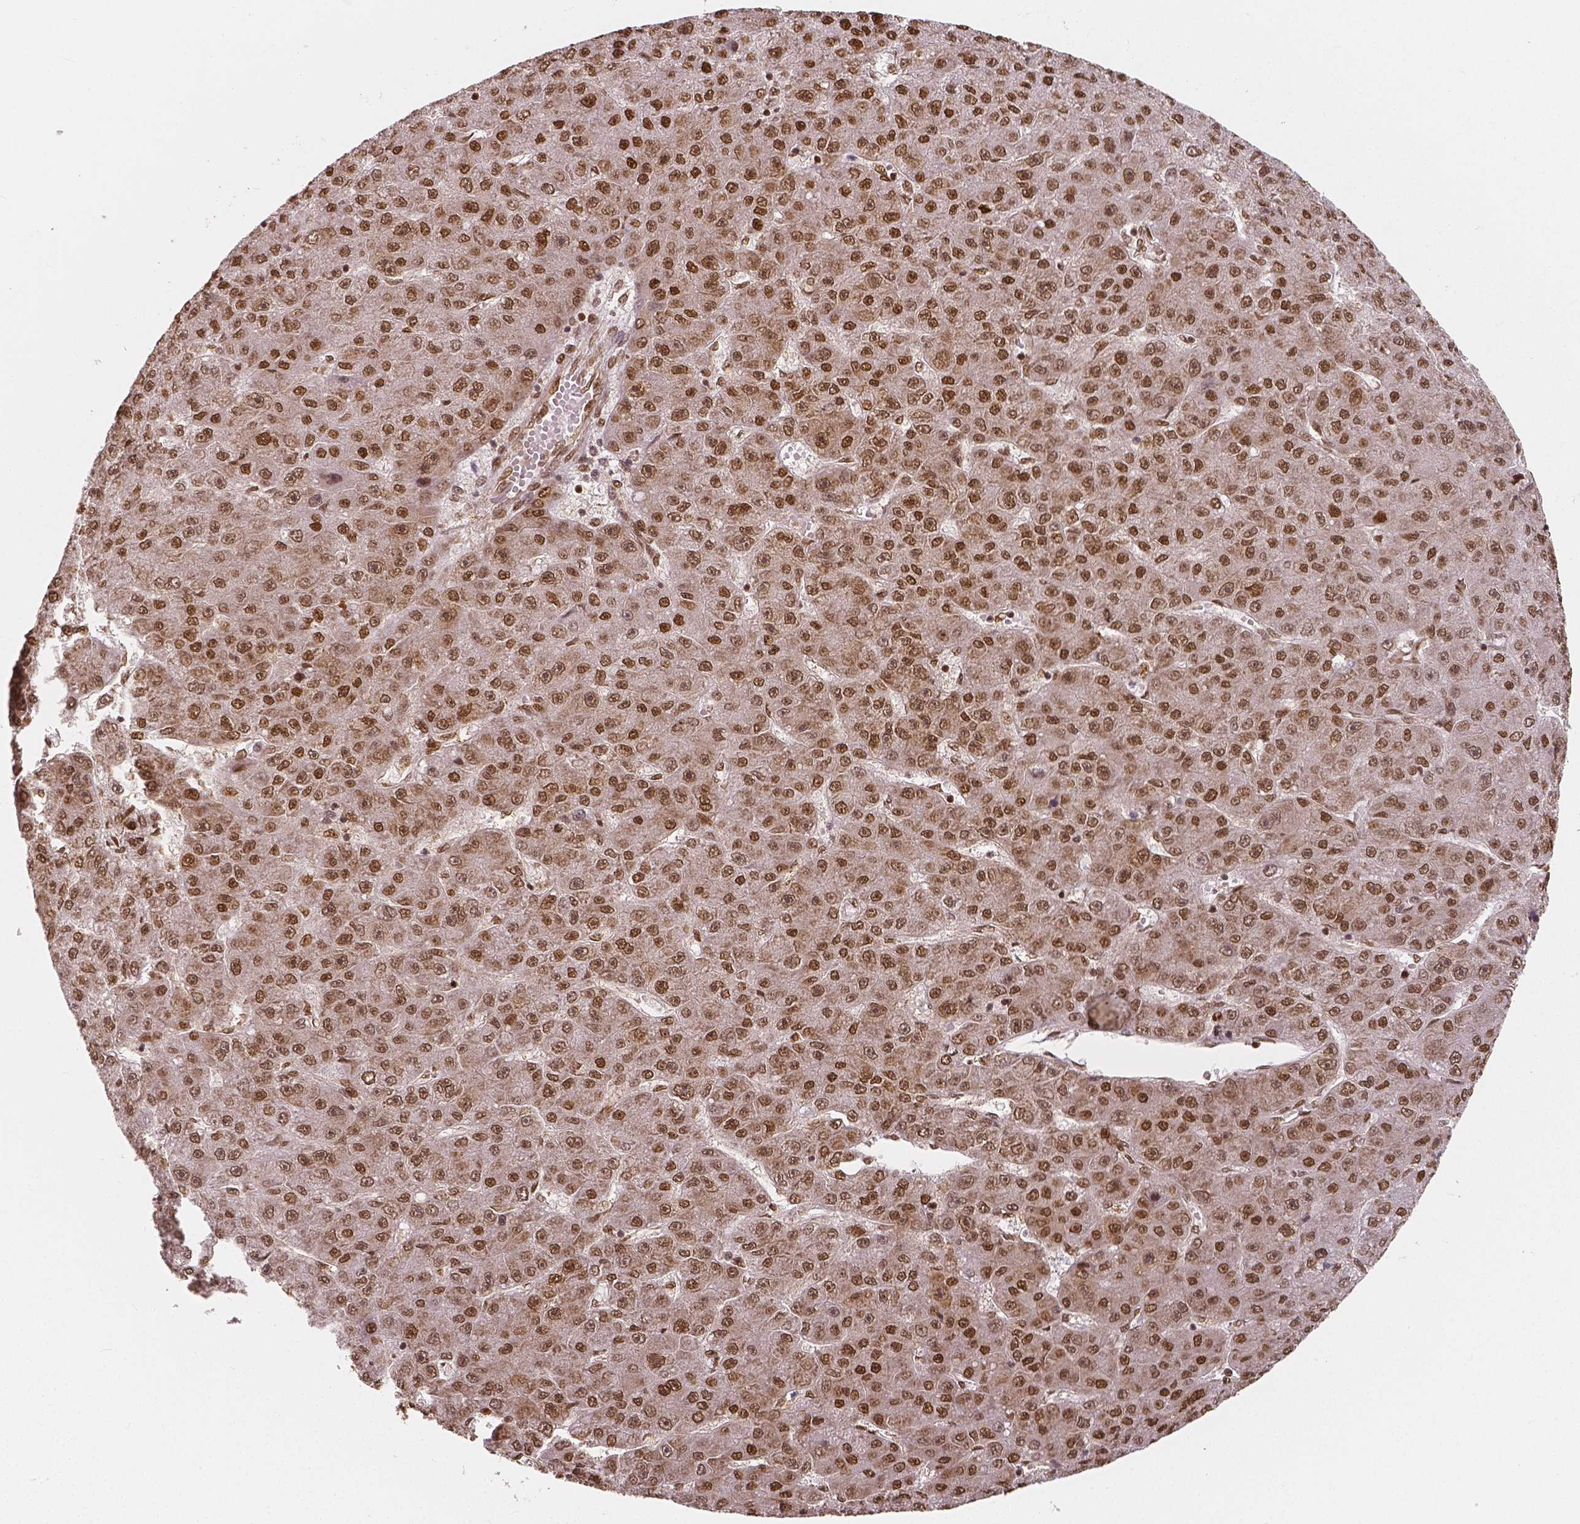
{"staining": {"intensity": "strong", "quantity": ">75%", "location": "nuclear"}, "tissue": "liver cancer", "cell_type": "Tumor cells", "image_type": "cancer", "snomed": [{"axis": "morphology", "description": "Carcinoma, Hepatocellular, NOS"}, {"axis": "topography", "description": "Liver"}], "caption": "Immunohistochemical staining of human liver cancer demonstrates high levels of strong nuclear positivity in approximately >75% of tumor cells. The staining was performed using DAB (3,3'-diaminobenzidine), with brown indicating positive protein expression. Nuclei are stained blue with hematoxylin.", "gene": "NUCKS1", "patient": {"sex": "male", "age": 67}}